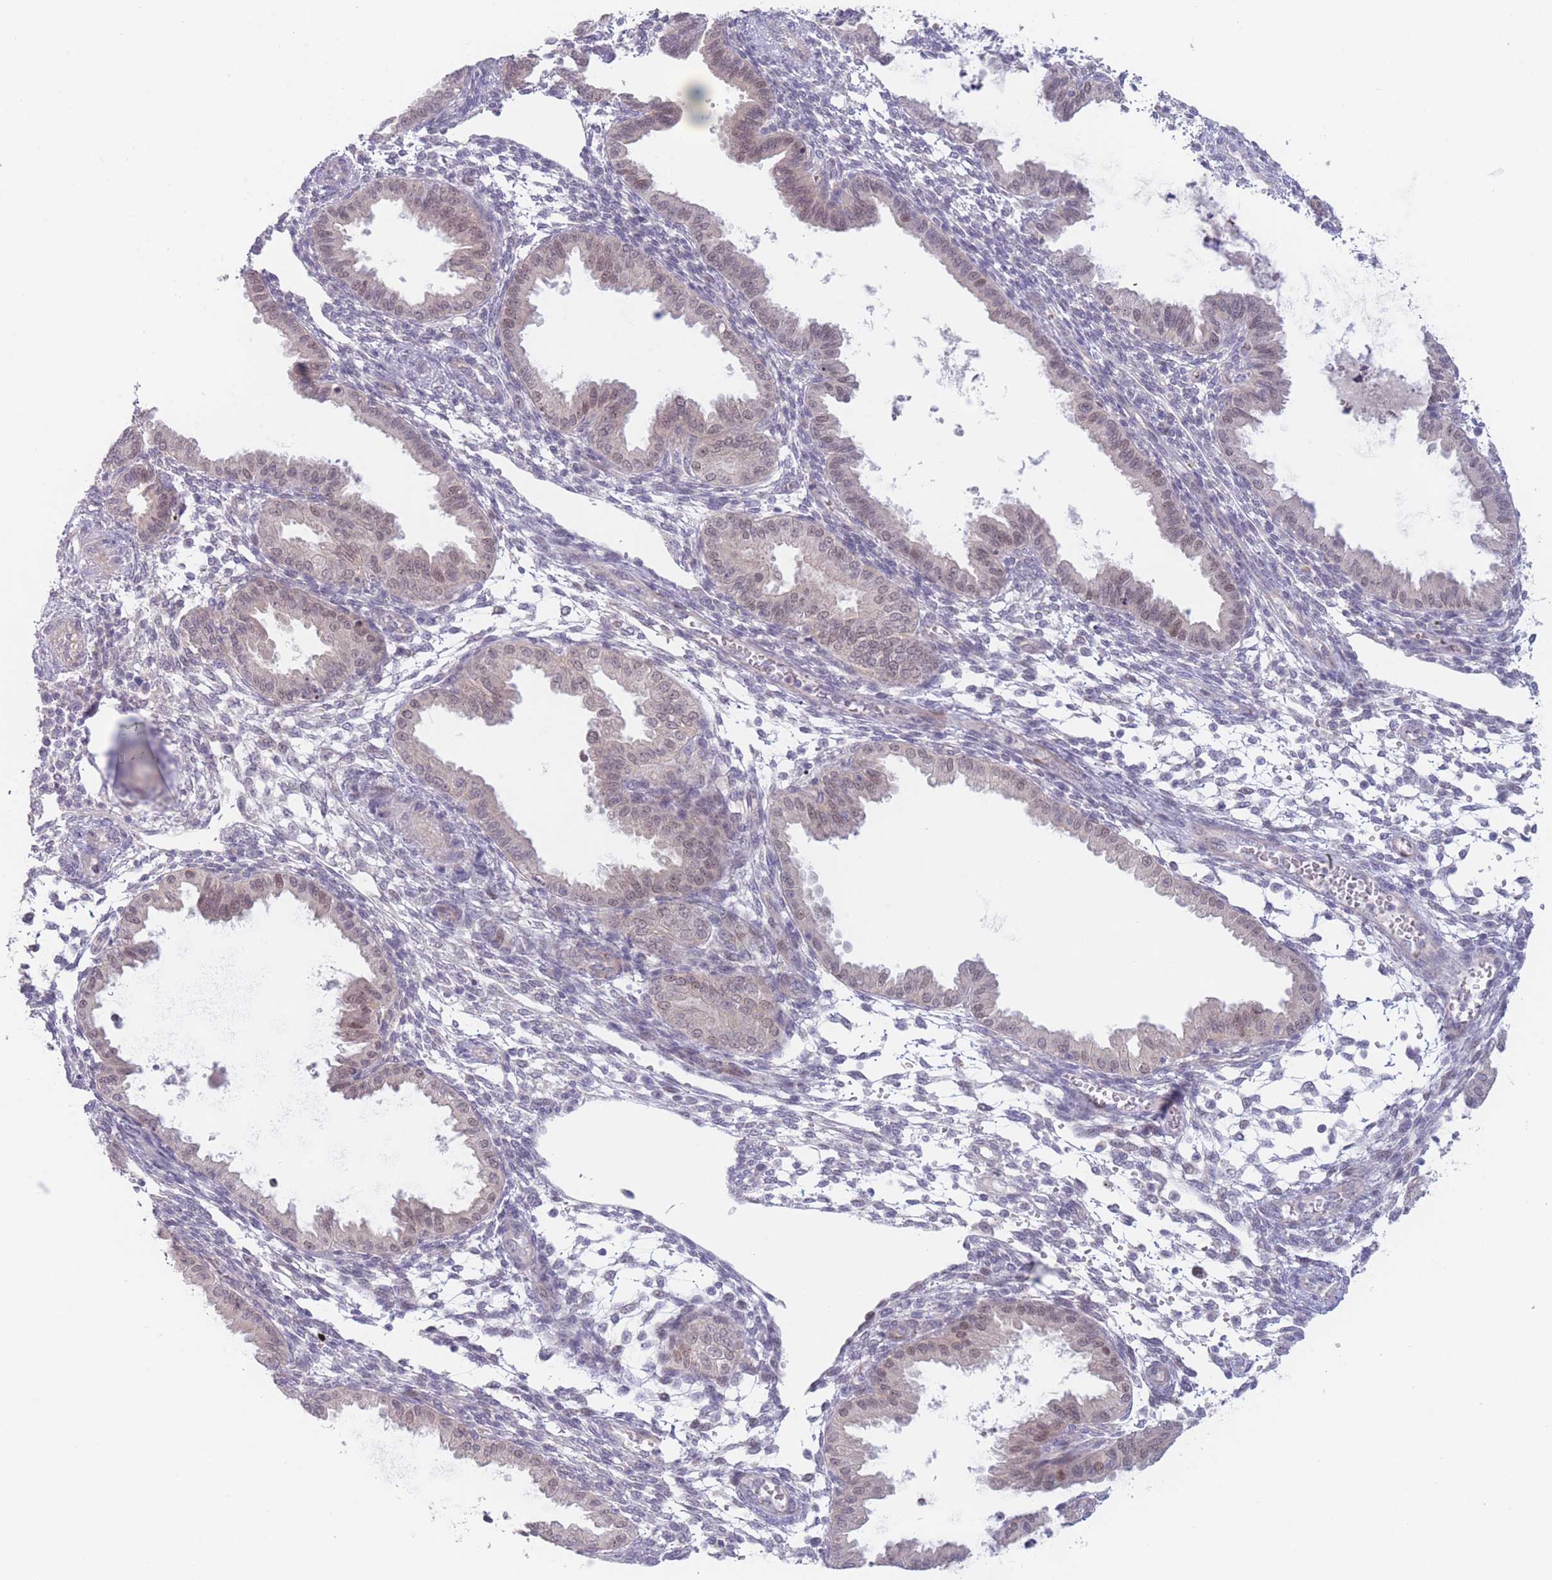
{"staining": {"intensity": "negative", "quantity": "none", "location": "none"}, "tissue": "endometrium", "cell_type": "Cells in endometrial stroma", "image_type": "normal", "snomed": [{"axis": "morphology", "description": "Normal tissue, NOS"}, {"axis": "topography", "description": "Endometrium"}], "caption": "Immunohistochemistry histopathology image of unremarkable endometrium: endometrium stained with DAB shows no significant protein staining in cells in endometrial stroma. Brightfield microscopy of immunohistochemistry stained with DAB (brown) and hematoxylin (blue), captured at high magnification.", "gene": "FAM227B", "patient": {"sex": "female", "age": 33}}